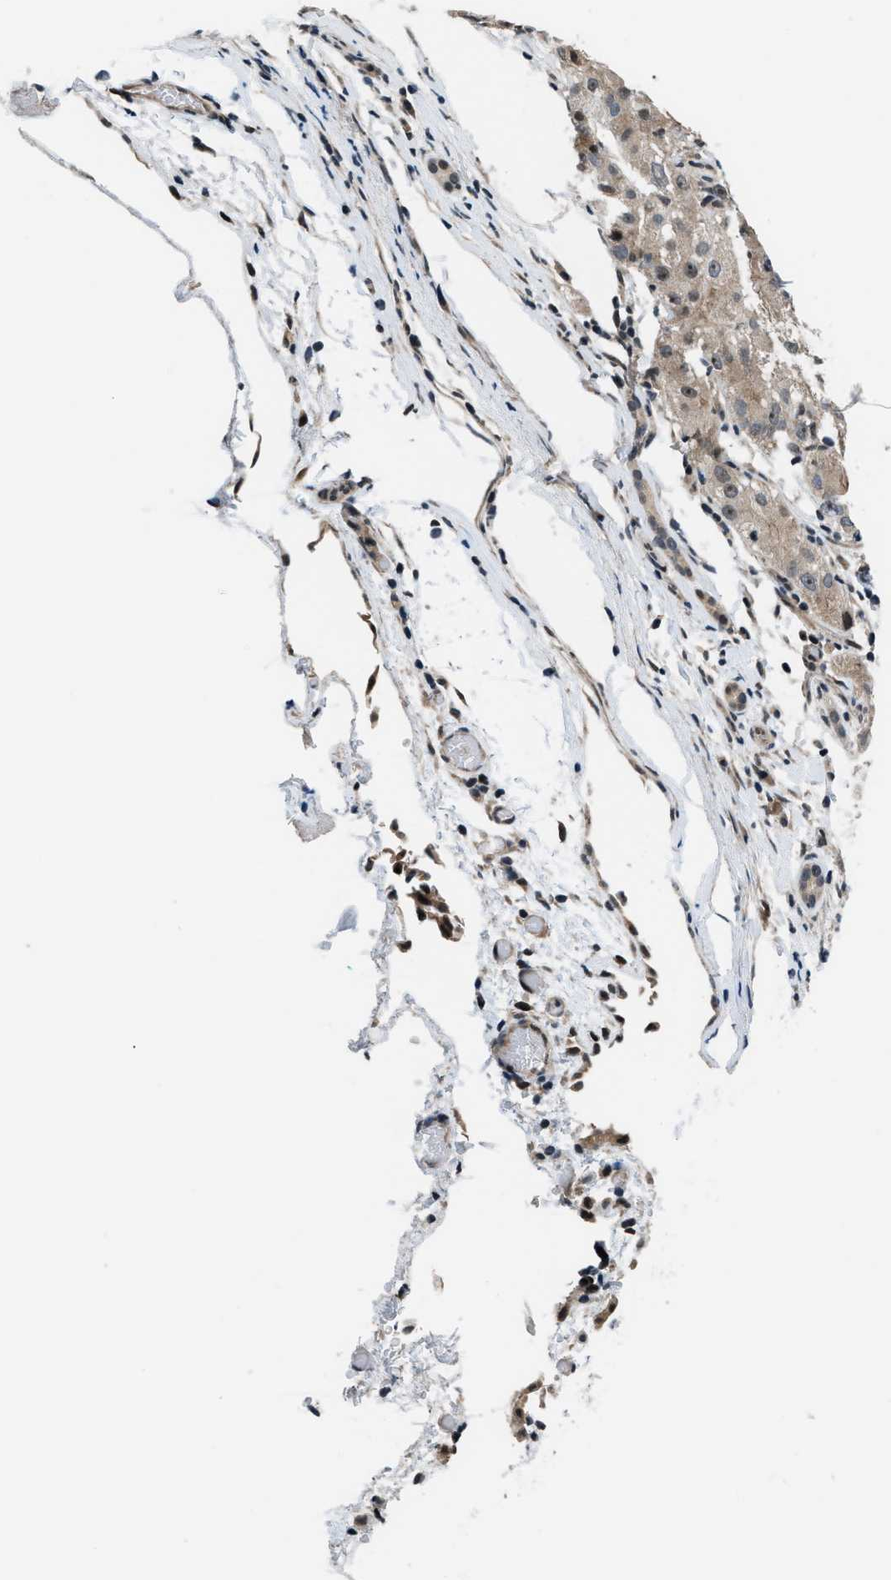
{"staining": {"intensity": "weak", "quantity": ">75%", "location": "cytoplasmic/membranous,nuclear"}, "tissue": "liver cancer", "cell_type": "Tumor cells", "image_type": "cancer", "snomed": [{"axis": "morphology", "description": "Carcinoma, Hepatocellular, NOS"}, {"axis": "topography", "description": "Liver"}], "caption": "This is an image of immunohistochemistry staining of liver hepatocellular carcinoma, which shows weak staining in the cytoplasmic/membranous and nuclear of tumor cells.", "gene": "SETD5", "patient": {"sex": "male", "age": 80}}